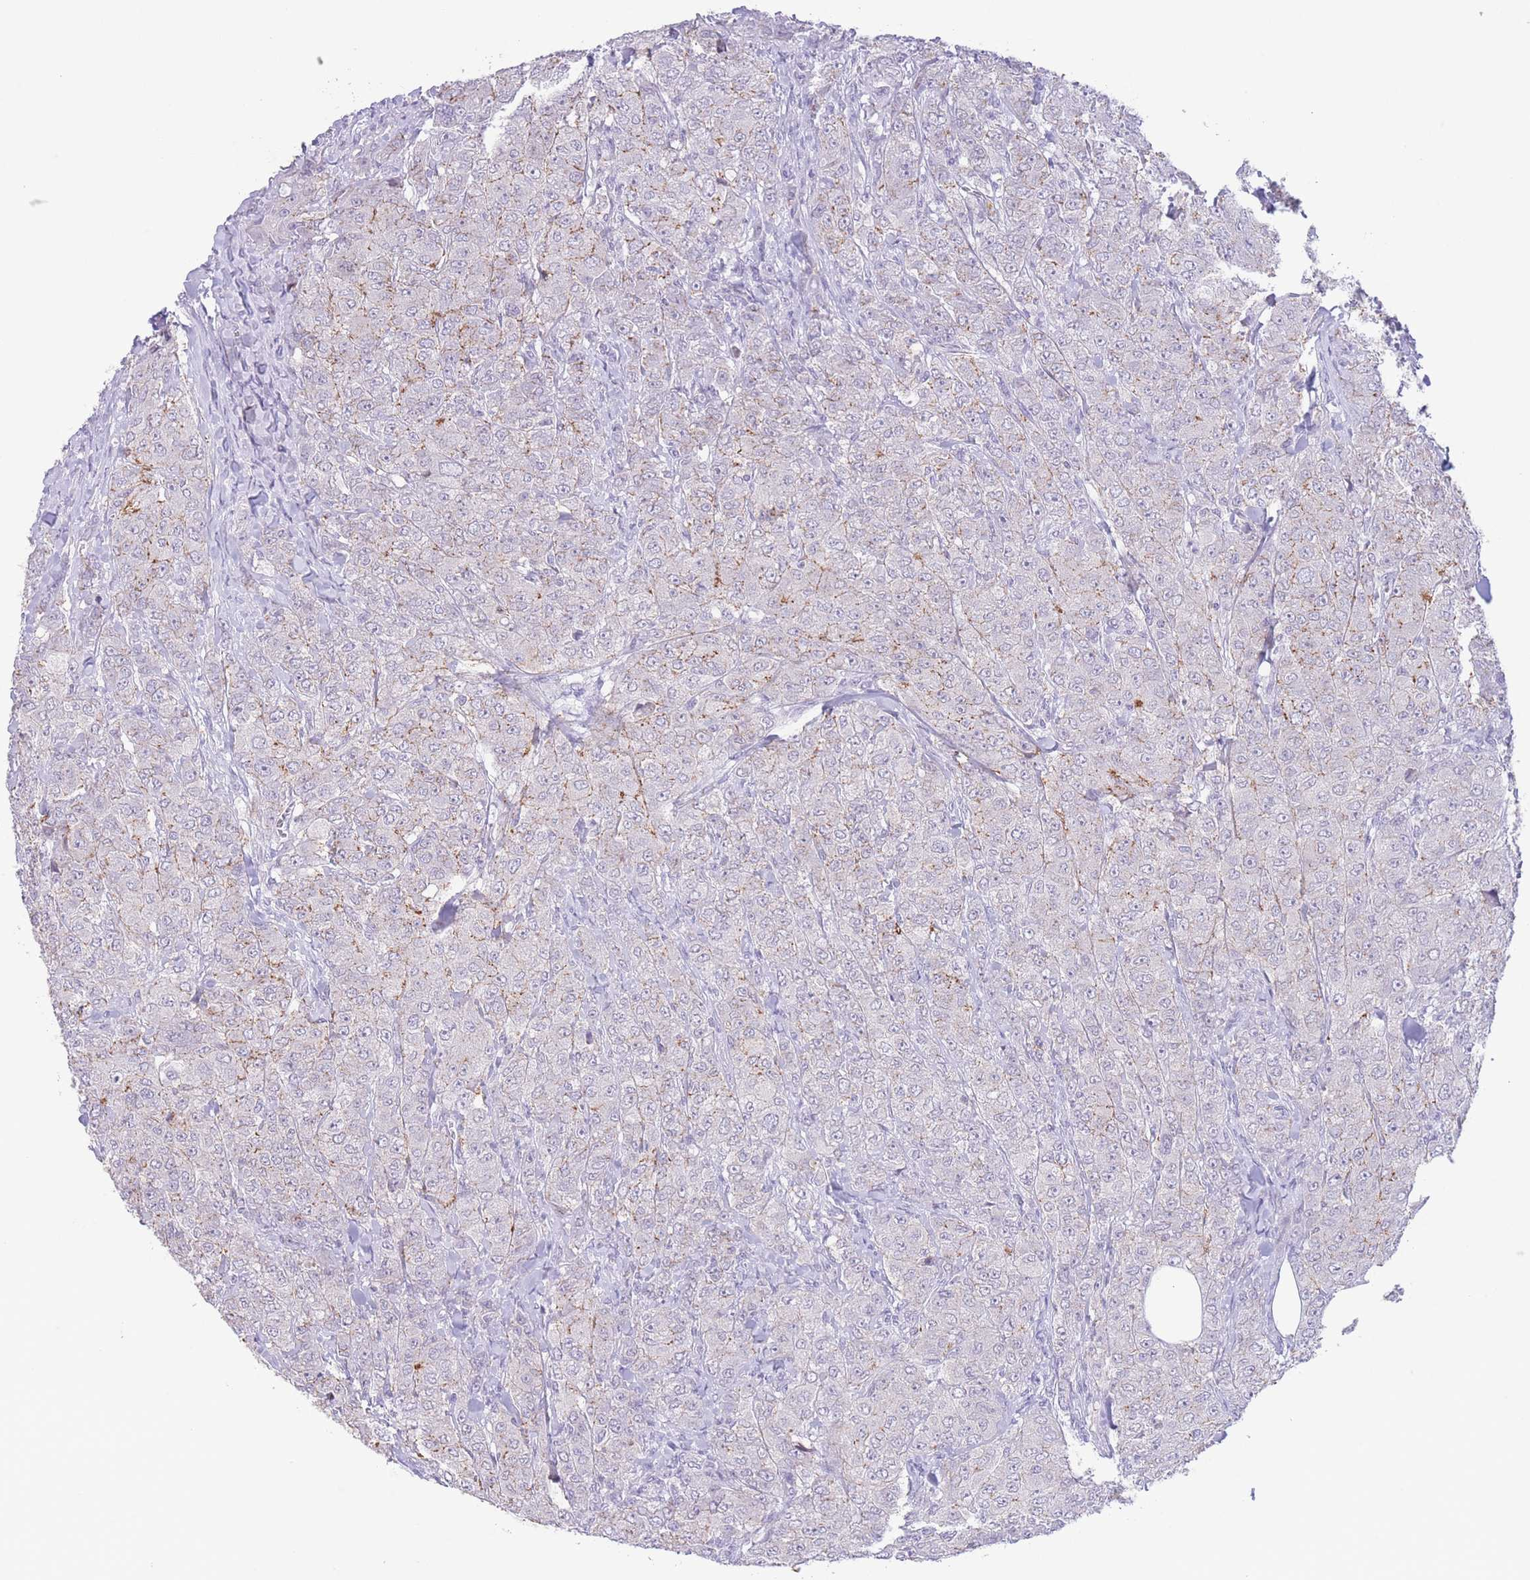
{"staining": {"intensity": "weak", "quantity": "<25%", "location": "cytoplasmic/membranous"}, "tissue": "breast cancer", "cell_type": "Tumor cells", "image_type": "cancer", "snomed": [{"axis": "morphology", "description": "Duct carcinoma"}, {"axis": "topography", "description": "Breast"}], "caption": "Micrograph shows no protein staining in tumor cells of breast invasive ductal carcinoma tissue.", "gene": "LCLAT1", "patient": {"sex": "female", "age": 43}}